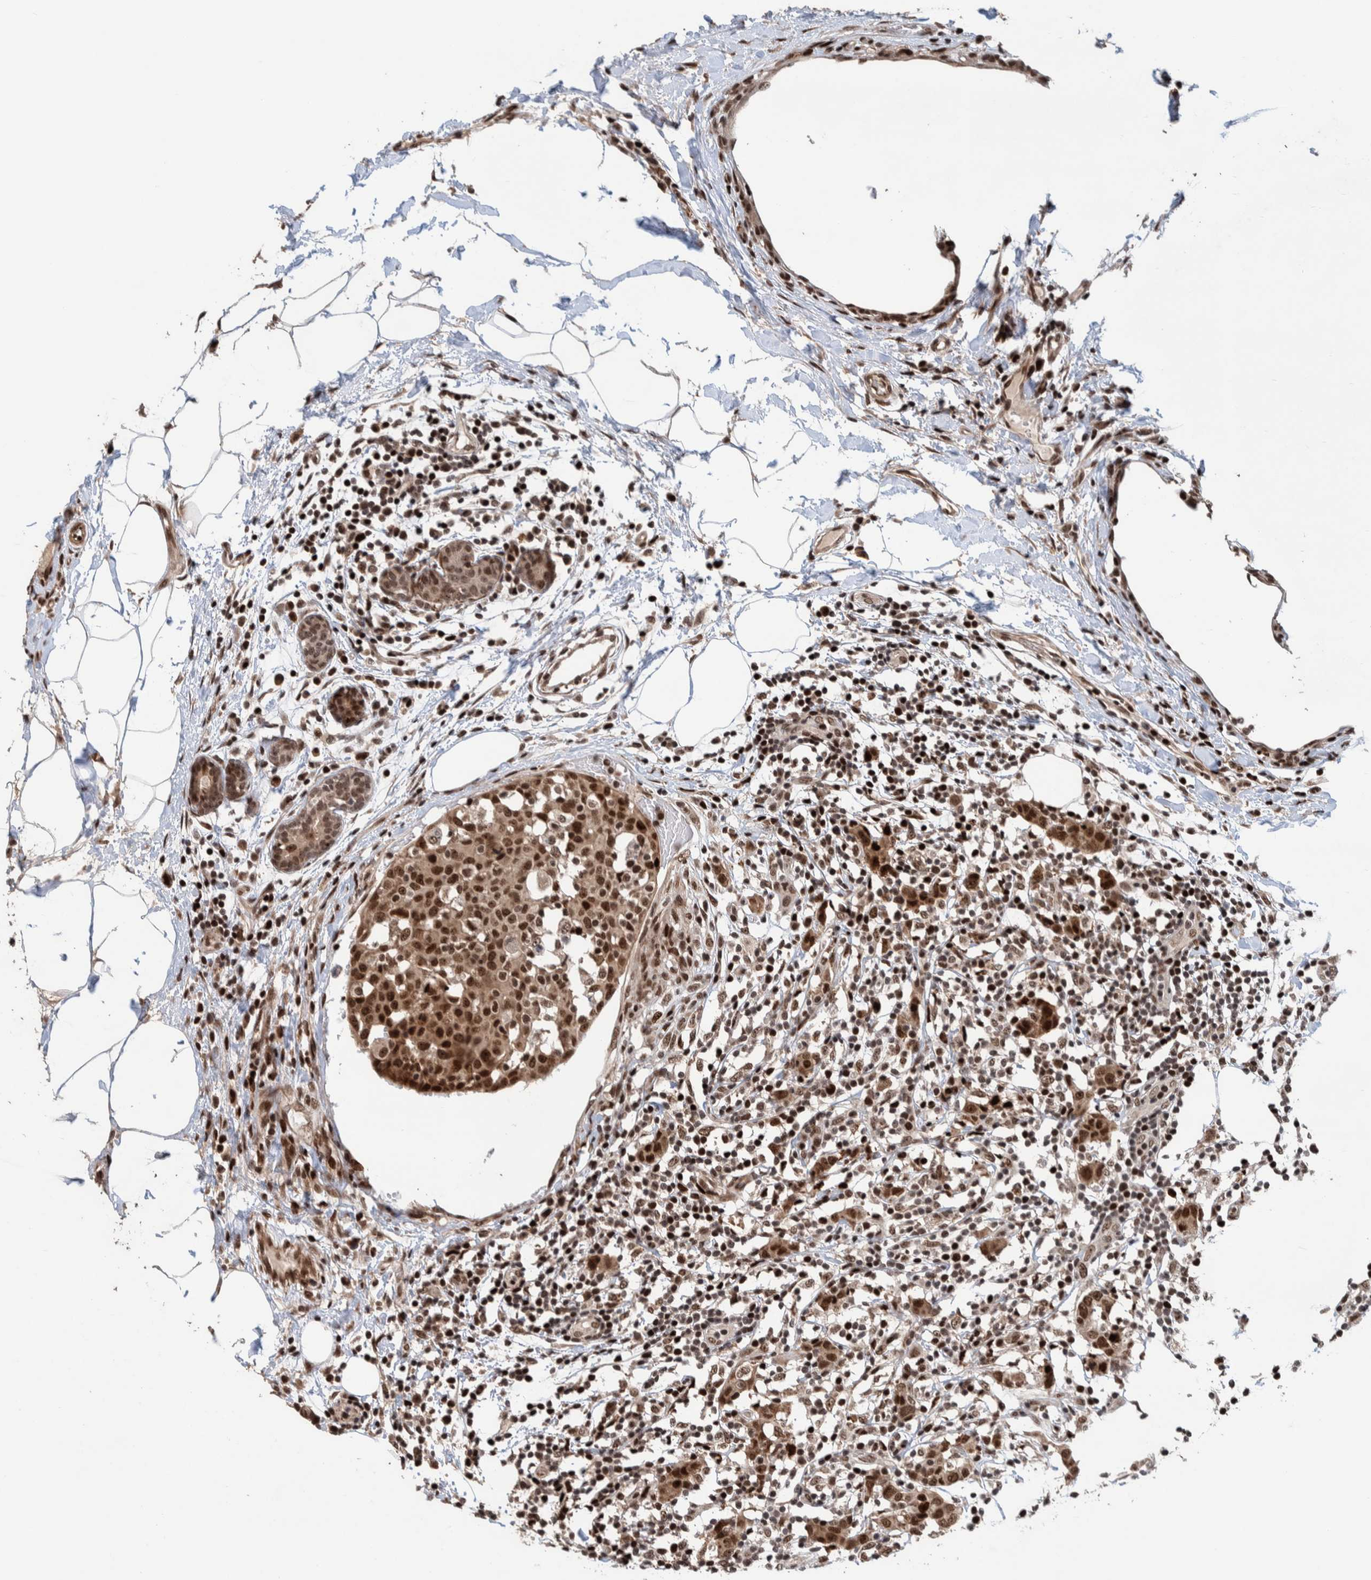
{"staining": {"intensity": "moderate", "quantity": ">75%", "location": "nuclear"}, "tissue": "breast cancer", "cell_type": "Tumor cells", "image_type": "cancer", "snomed": [{"axis": "morphology", "description": "Normal tissue, NOS"}, {"axis": "morphology", "description": "Duct carcinoma"}, {"axis": "topography", "description": "Breast"}], "caption": "Protein staining shows moderate nuclear staining in about >75% of tumor cells in breast cancer (infiltrating ductal carcinoma).", "gene": "CHD4", "patient": {"sex": "female", "age": 37}}